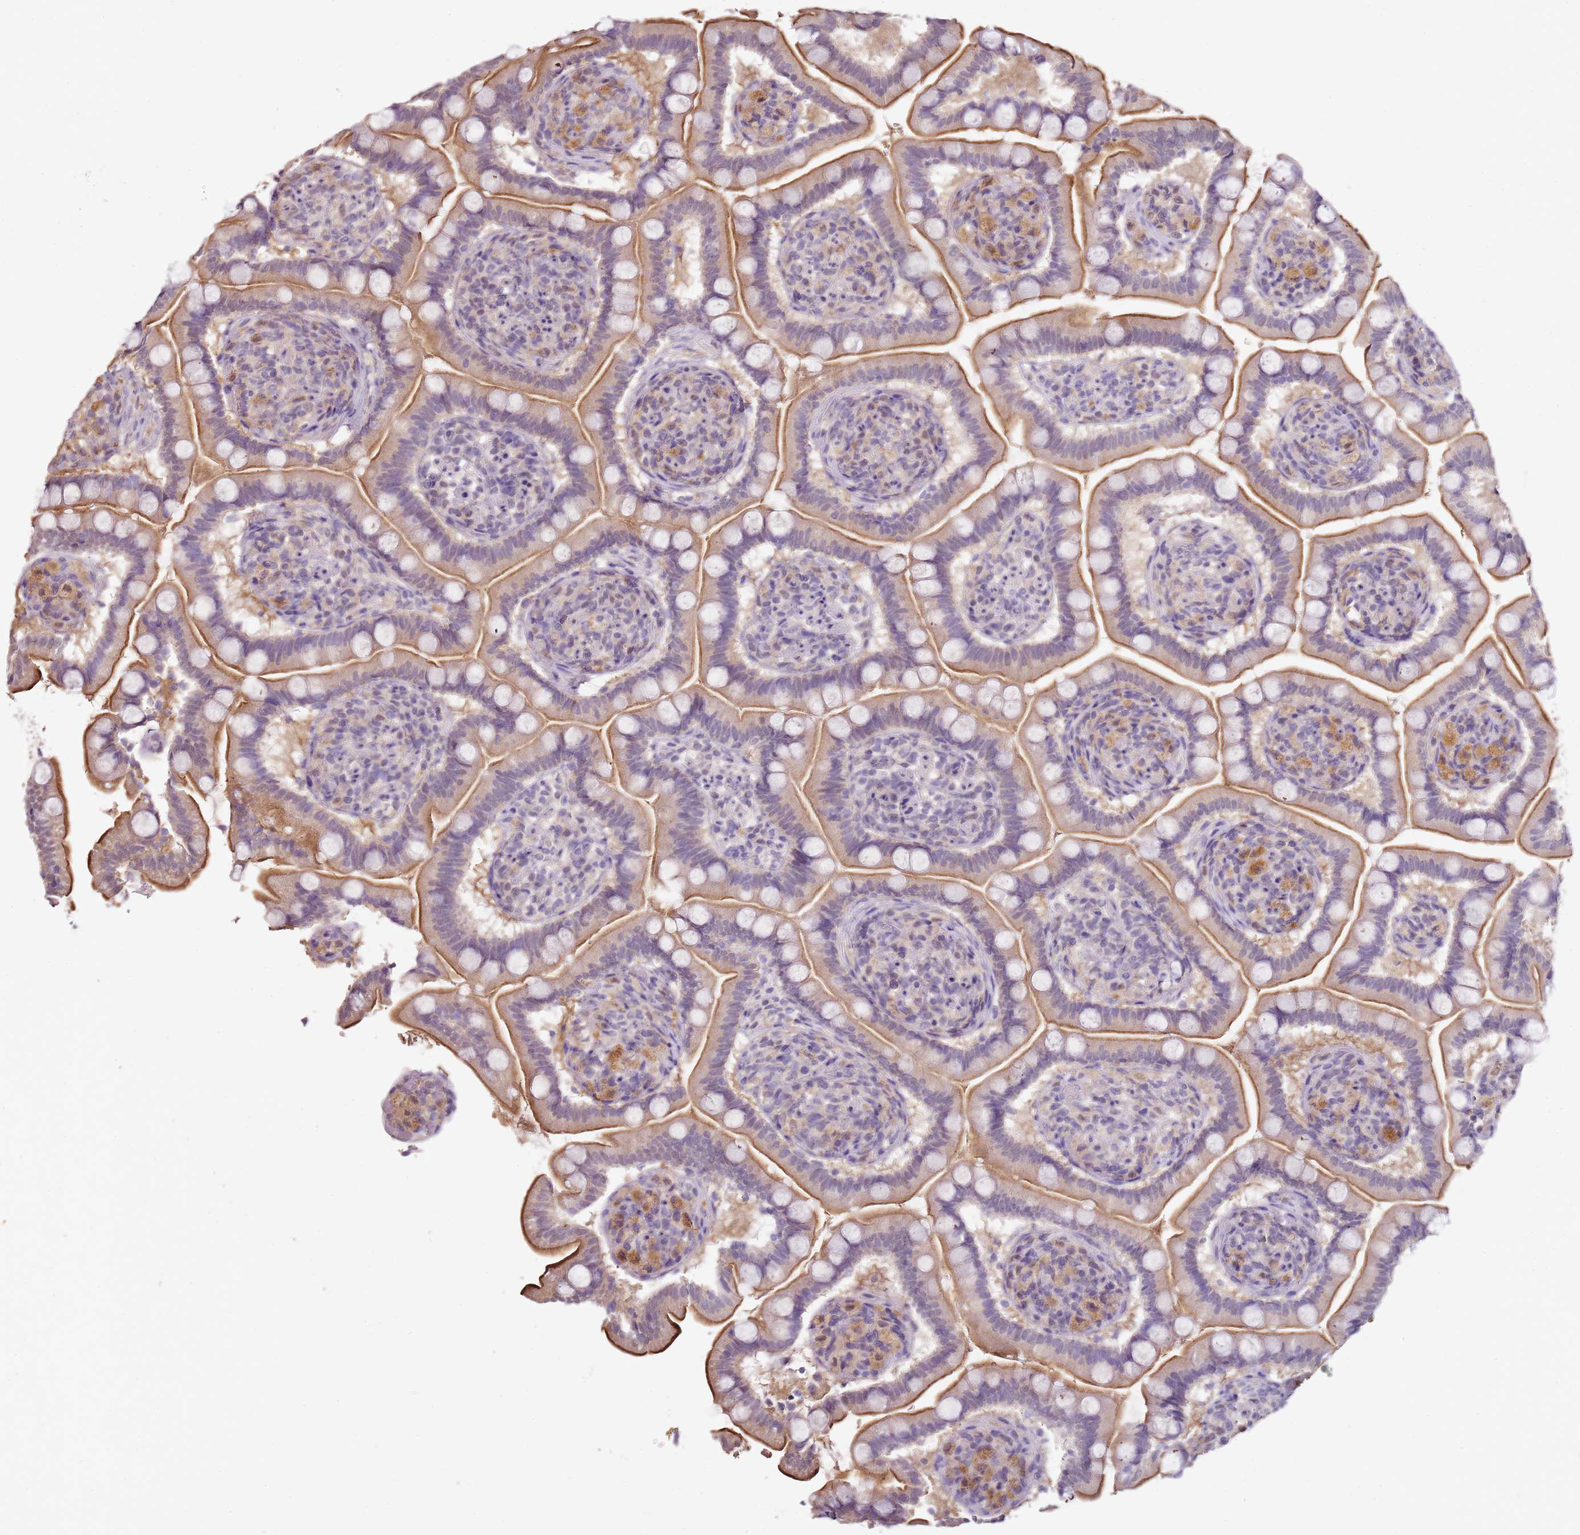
{"staining": {"intensity": "moderate", "quantity": "25%-75%", "location": "cytoplasmic/membranous"}, "tissue": "small intestine", "cell_type": "Glandular cells", "image_type": "normal", "snomed": [{"axis": "morphology", "description": "Normal tissue, NOS"}, {"axis": "topography", "description": "Small intestine"}], "caption": "A micrograph of human small intestine stained for a protein demonstrates moderate cytoplasmic/membranous brown staining in glandular cells. (DAB (3,3'-diaminobenzidine) = brown stain, brightfield microscopy at high magnification).", "gene": "MDH1", "patient": {"sex": "female", "age": 64}}